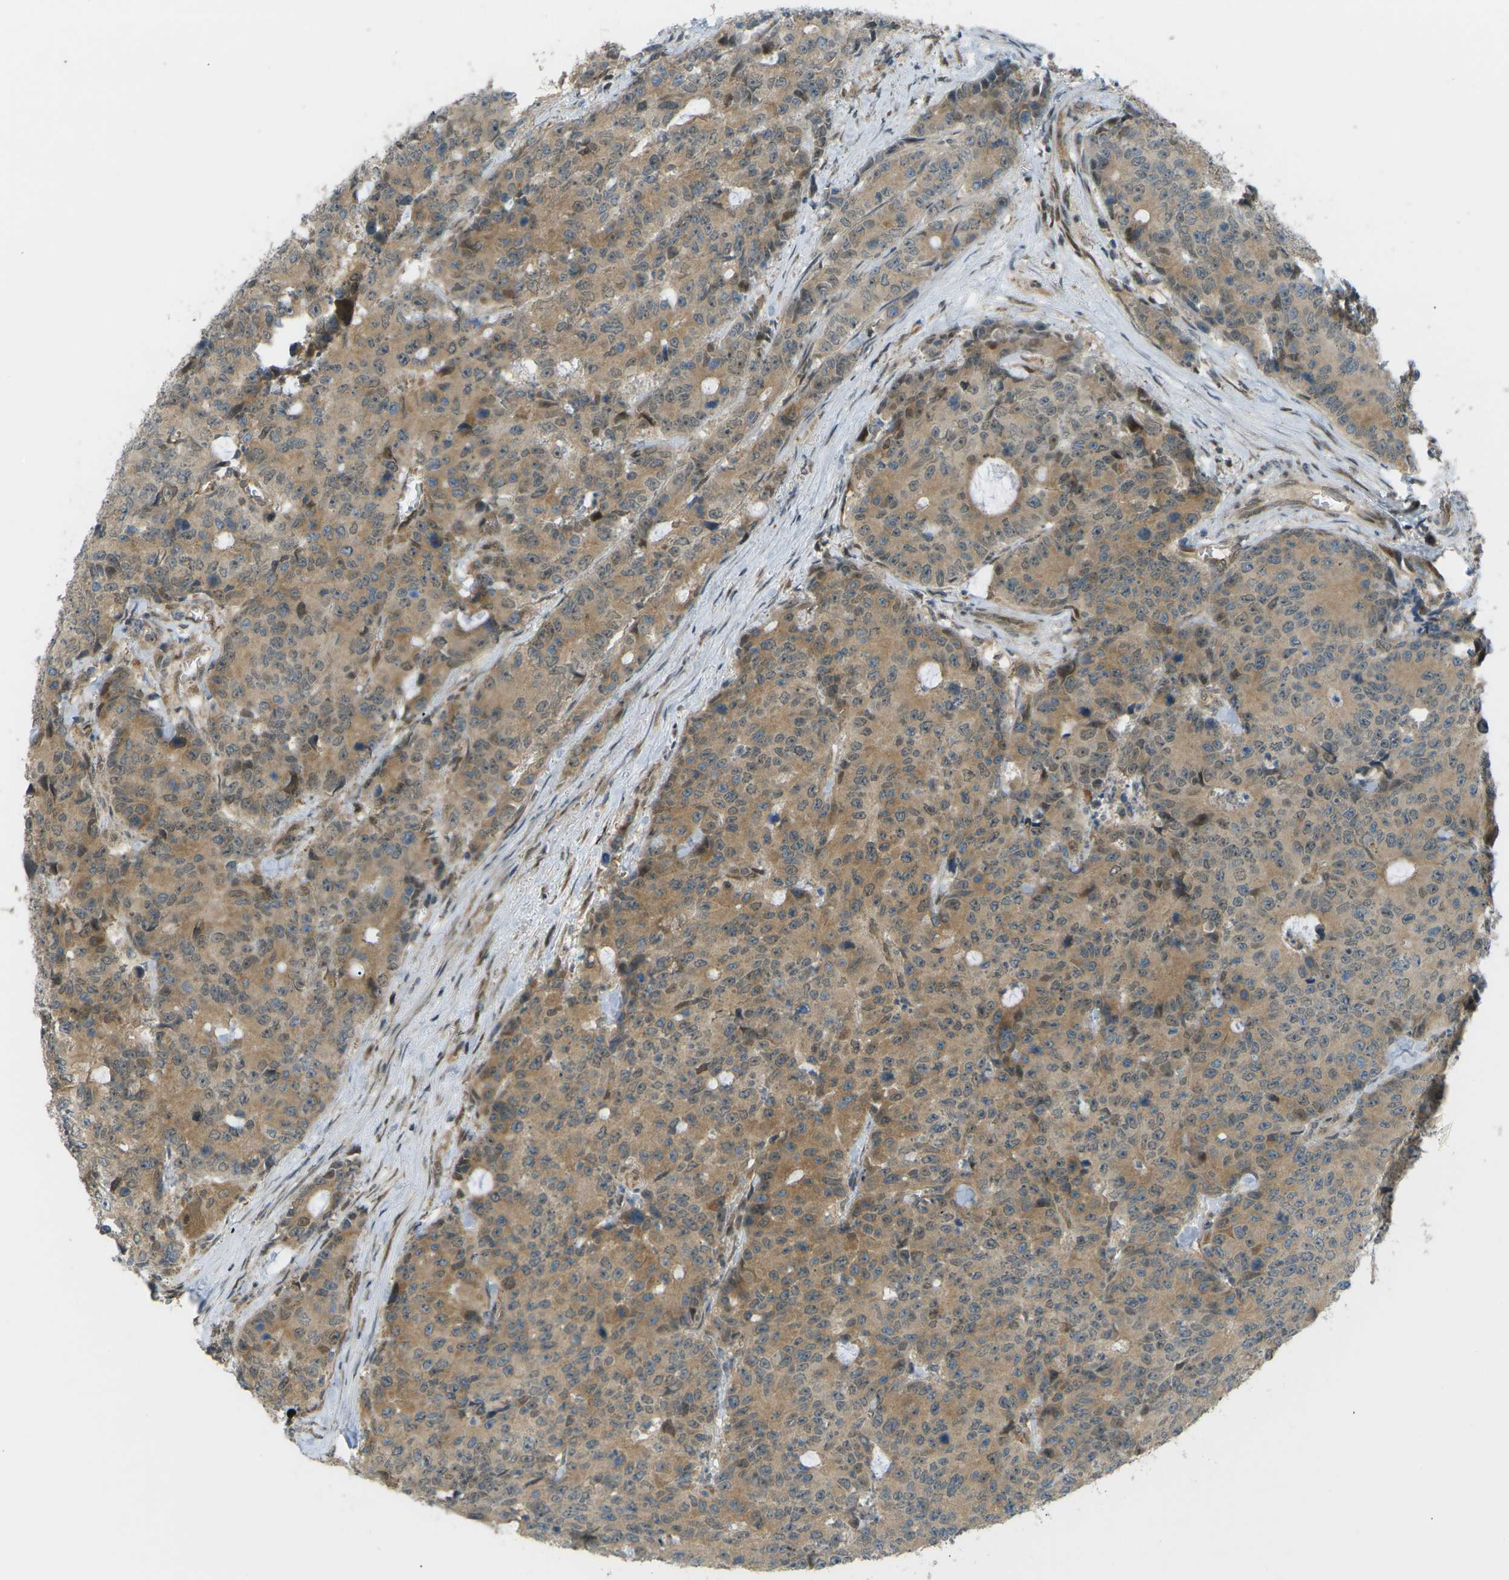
{"staining": {"intensity": "moderate", "quantity": ">75%", "location": "cytoplasmic/membranous,nuclear"}, "tissue": "colorectal cancer", "cell_type": "Tumor cells", "image_type": "cancer", "snomed": [{"axis": "morphology", "description": "Adenocarcinoma, NOS"}, {"axis": "topography", "description": "Colon"}], "caption": "This is a micrograph of immunohistochemistry staining of colorectal adenocarcinoma, which shows moderate staining in the cytoplasmic/membranous and nuclear of tumor cells.", "gene": "CCDC186", "patient": {"sex": "female", "age": 86}}